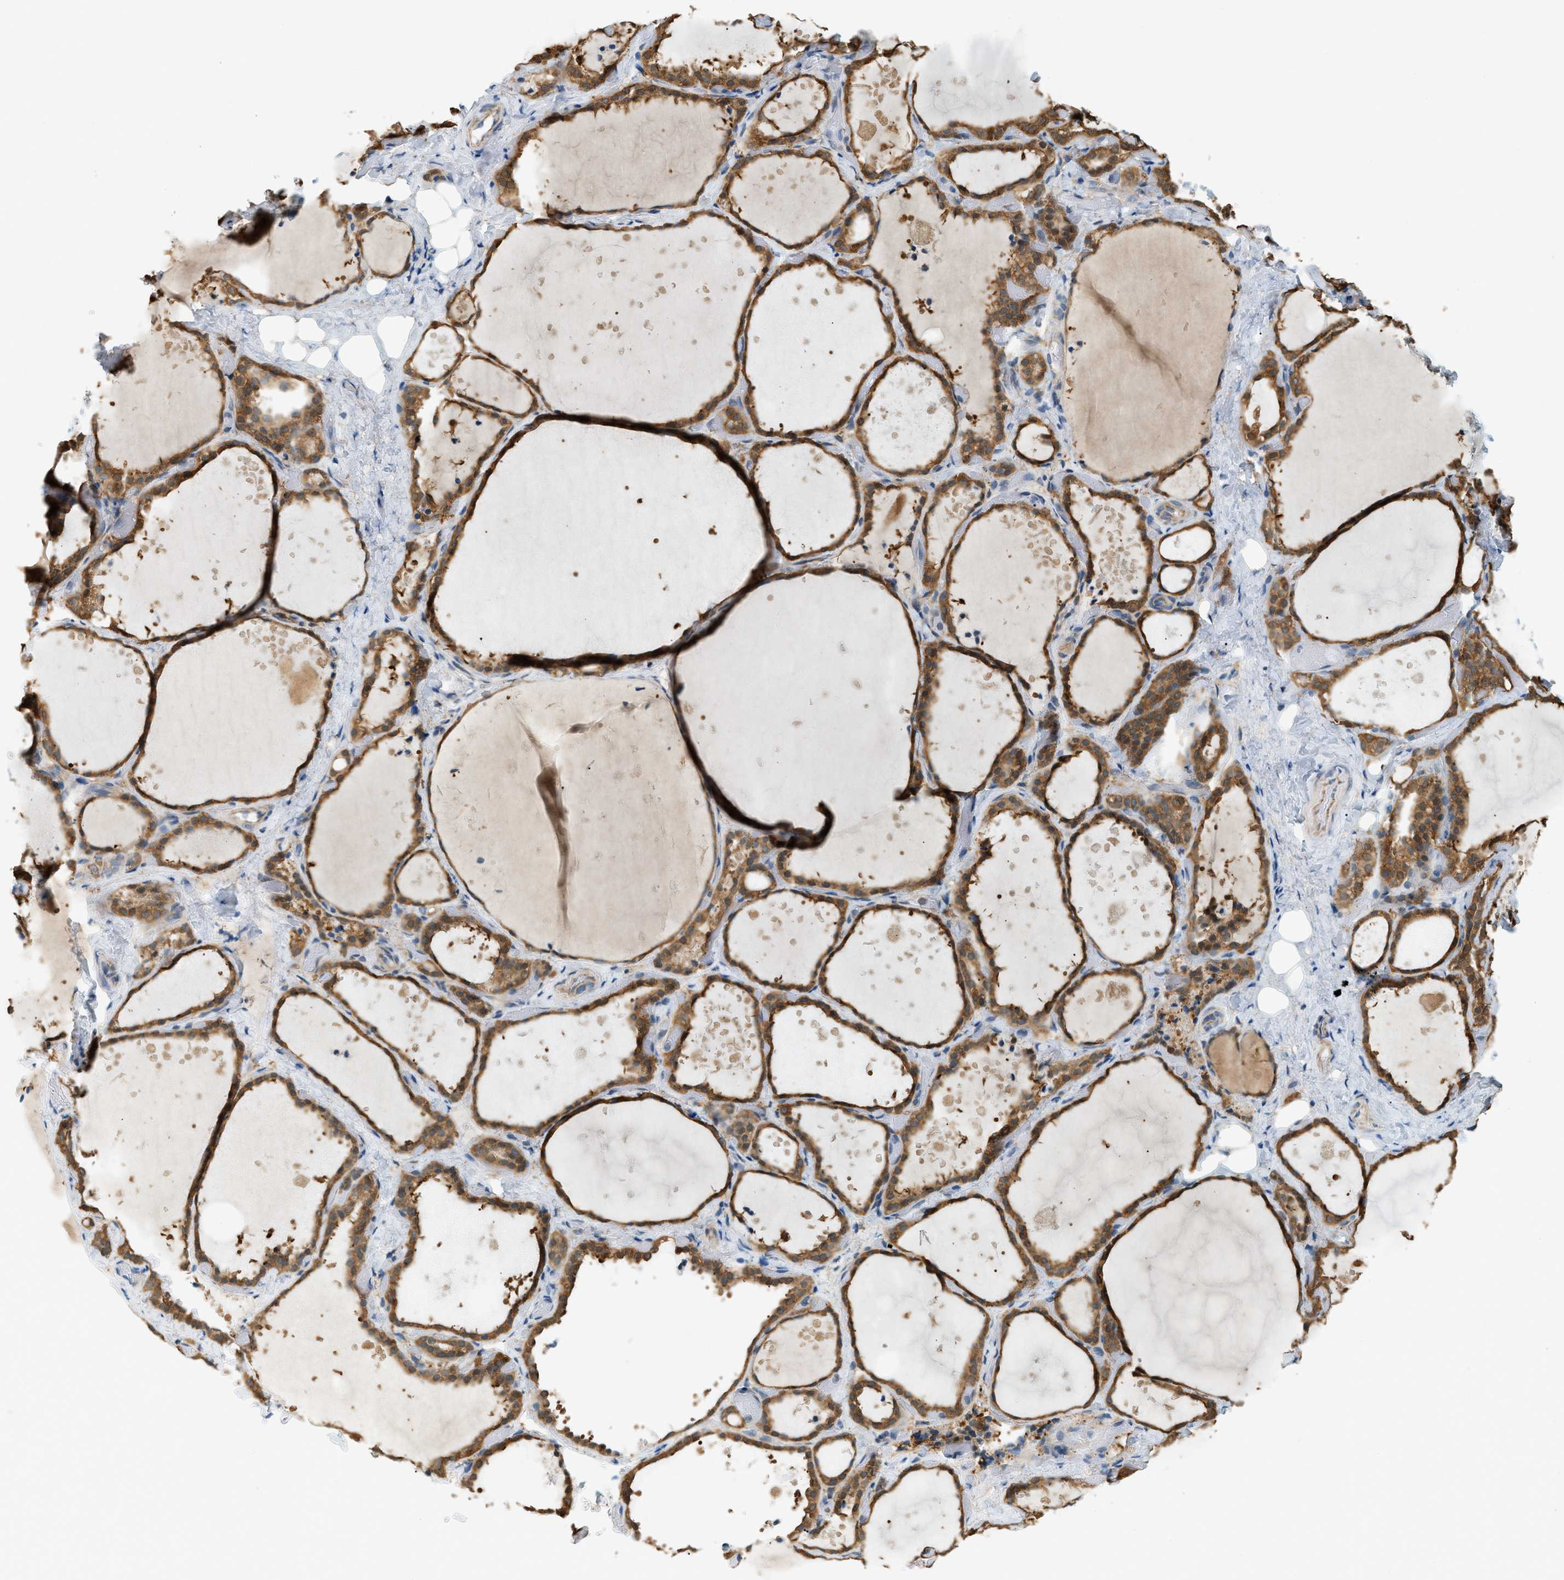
{"staining": {"intensity": "moderate", "quantity": ">75%", "location": "cytoplasmic/membranous"}, "tissue": "thyroid gland", "cell_type": "Glandular cells", "image_type": "normal", "snomed": [{"axis": "morphology", "description": "Normal tissue, NOS"}, {"axis": "topography", "description": "Thyroid gland"}], "caption": "Immunohistochemical staining of benign thyroid gland exhibits moderate cytoplasmic/membranous protein staining in about >75% of glandular cells. (DAB (3,3'-diaminobenzidine) IHC, brown staining for protein, blue staining for nuclei).", "gene": "PIGG", "patient": {"sex": "female", "age": 44}}